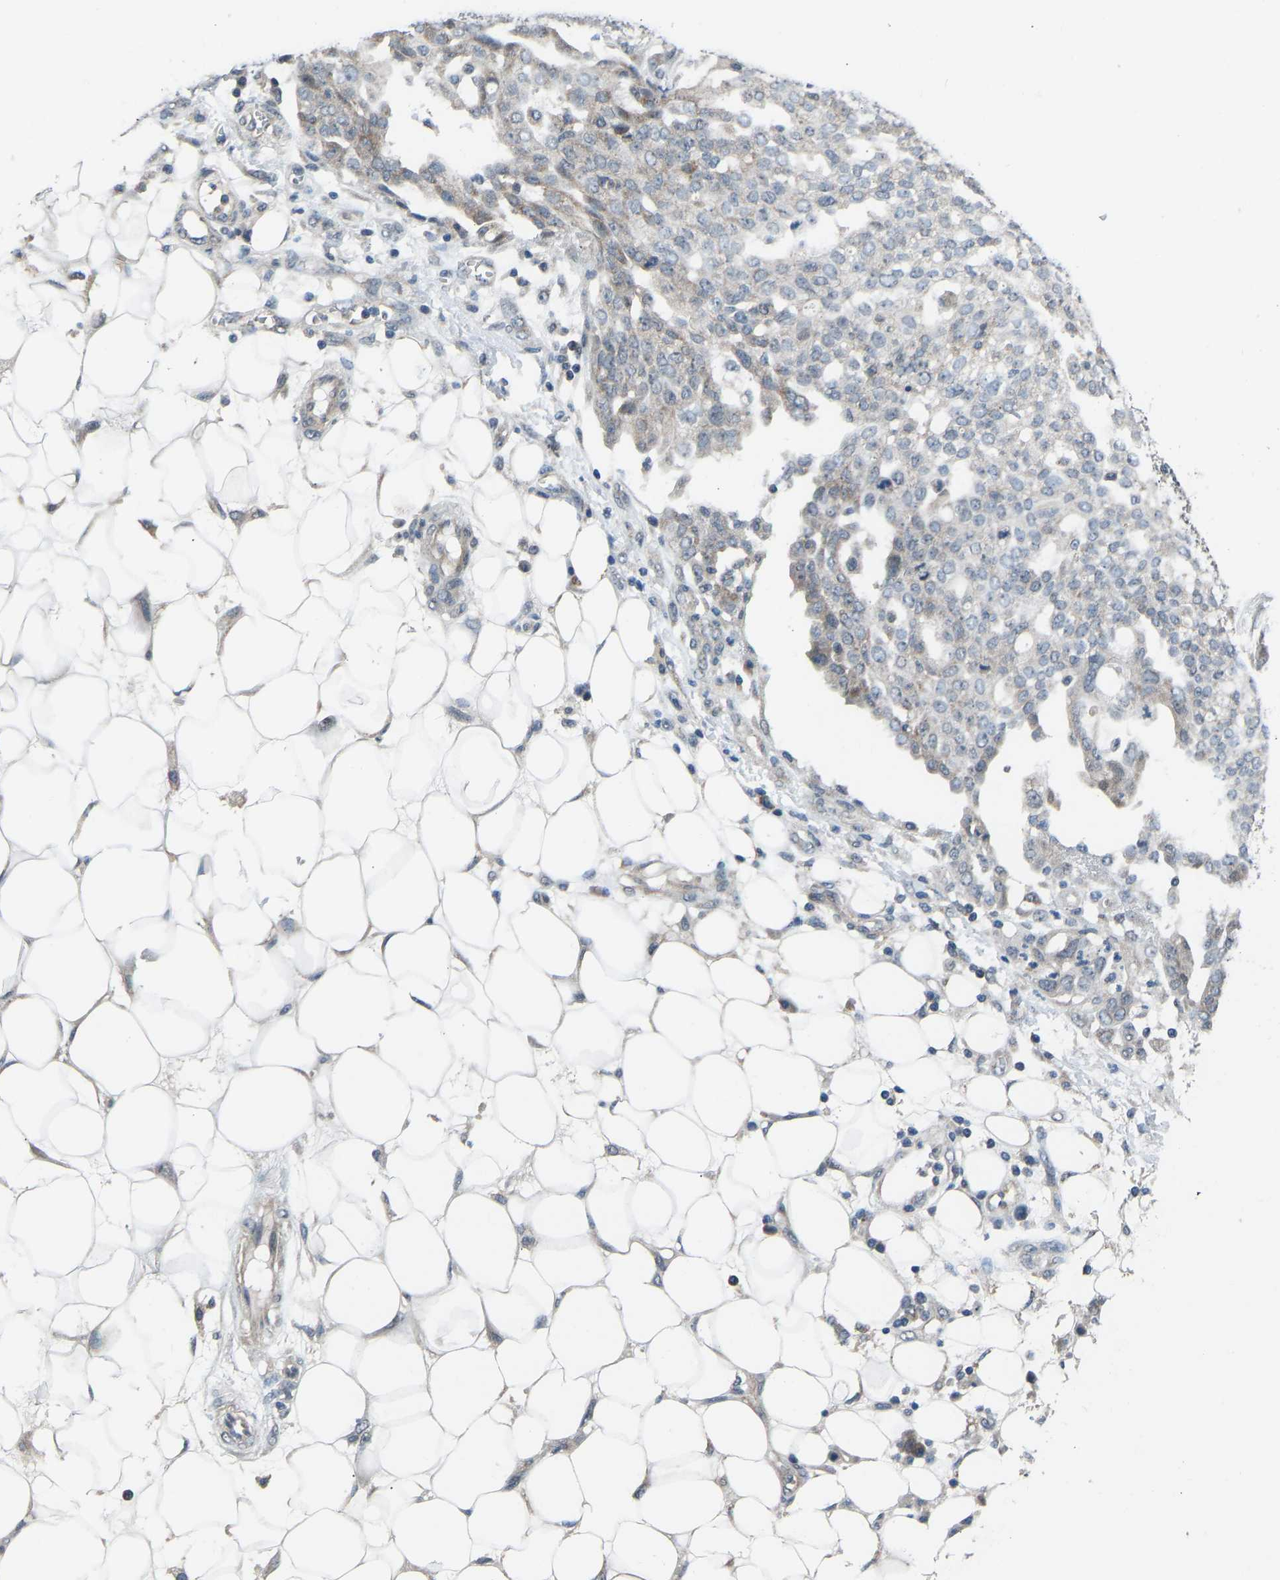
{"staining": {"intensity": "weak", "quantity": "<25%", "location": "cytoplasmic/membranous"}, "tissue": "ovarian cancer", "cell_type": "Tumor cells", "image_type": "cancer", "snomed": [{"axis": "morphology", "description": "Cystadenocarcinoma, serous, NOS"}, {"axis": "topography", "description": "Soft tissue"}, {"axis": "topography", "description": "Ovary"}], "caption": "Tumor cells show no significant expression in ovarian serous cystadenocarcinoma.", "gene": "CDK2AP1", "patient": {"sex": "female", "age": 57}}